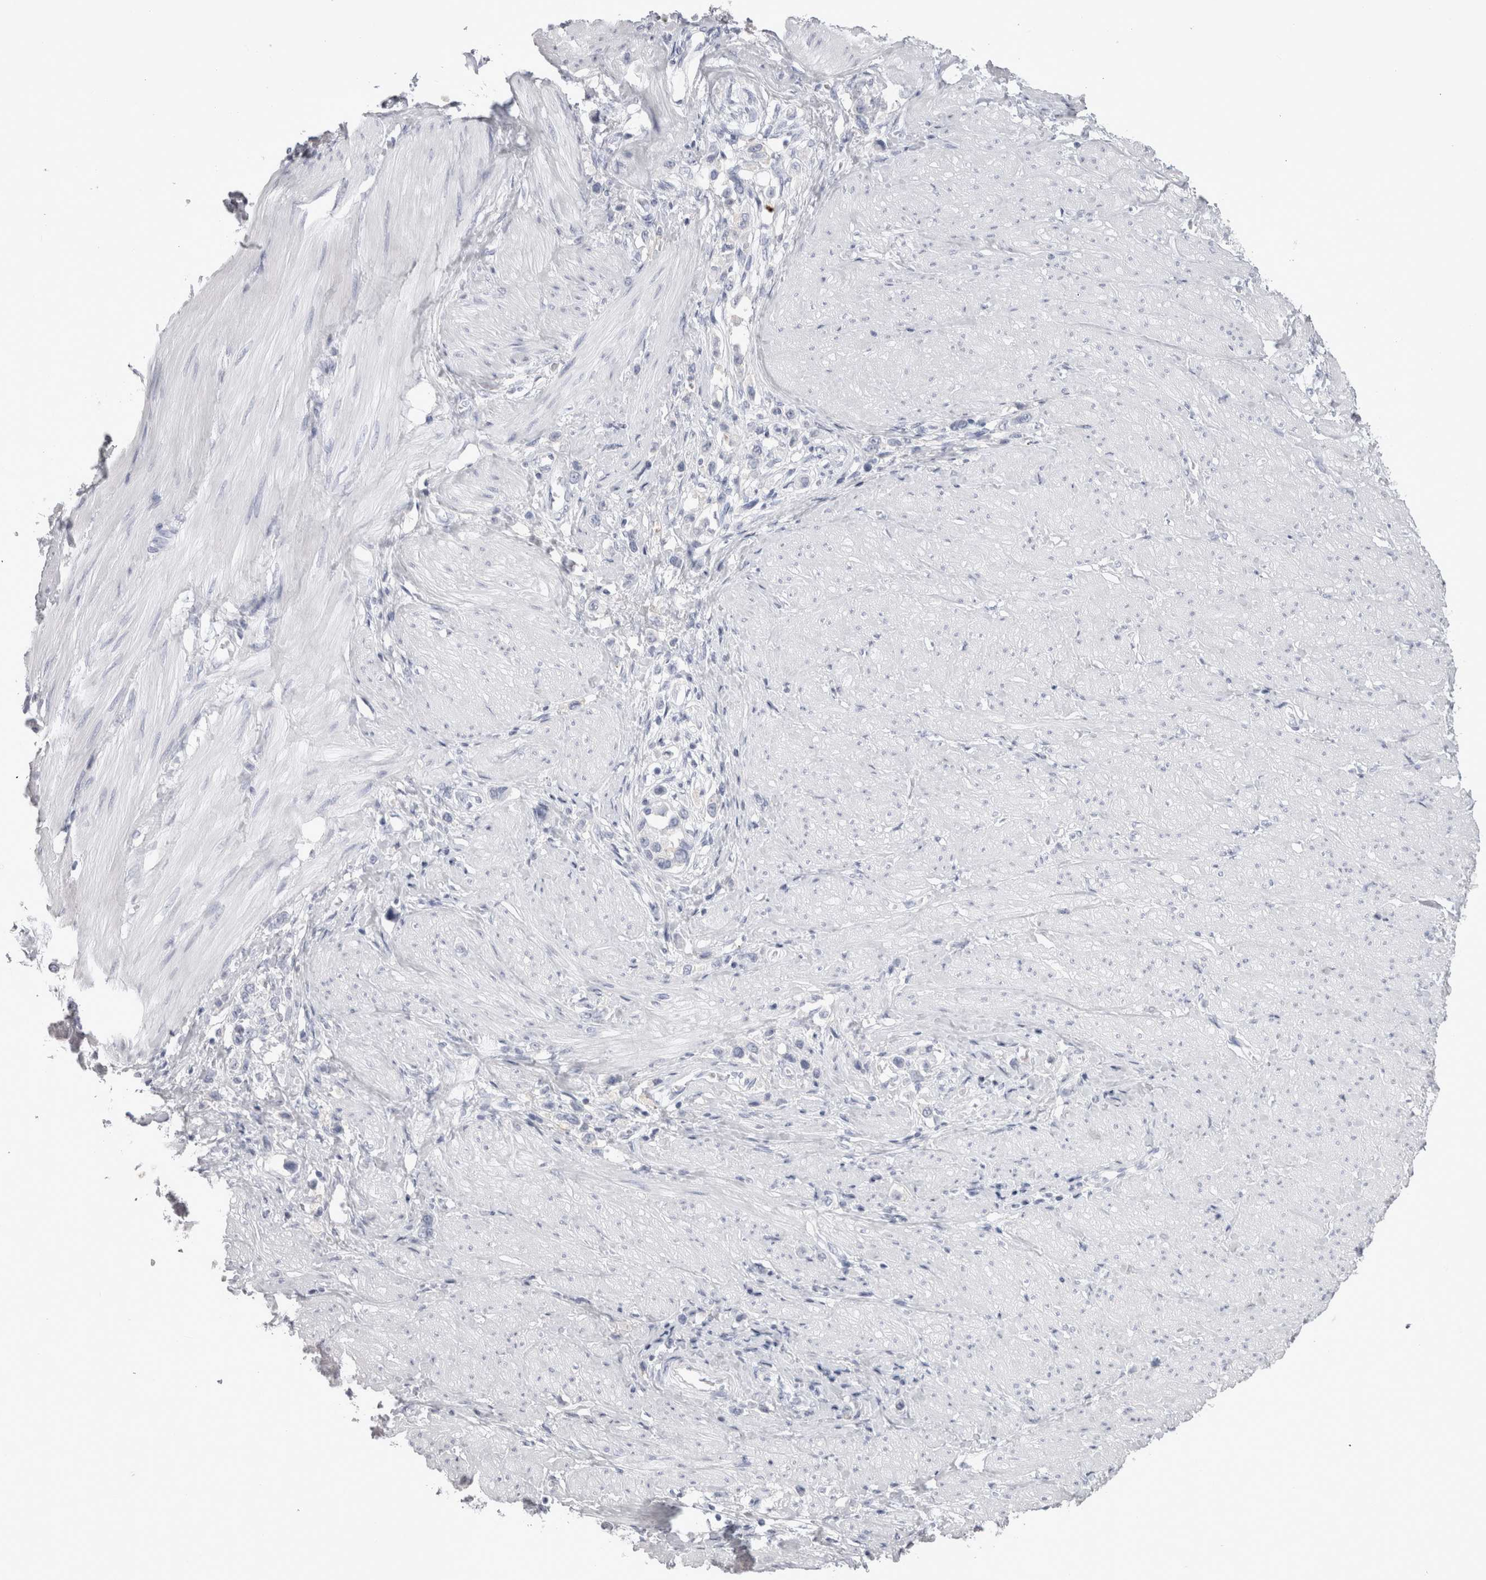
{"staining": {"intensity": "negative", "quantity": "none", "location": "none"}, "tissue": "stomach cancer", "cell_type": "Tumor cells", "image_type": "cancer", "snomed": [{"axis": "morphology", "description": "Adenocarcinoma, NOS"}, {"axis": "topography", "description": "Stomach"}], "caption": "Immunohistochemistry of human adenocarcinoma (stomach) displays no expression in tumor cells.", "gene": "ADAM2", "patient": {"sex": "female", "age": 65}}